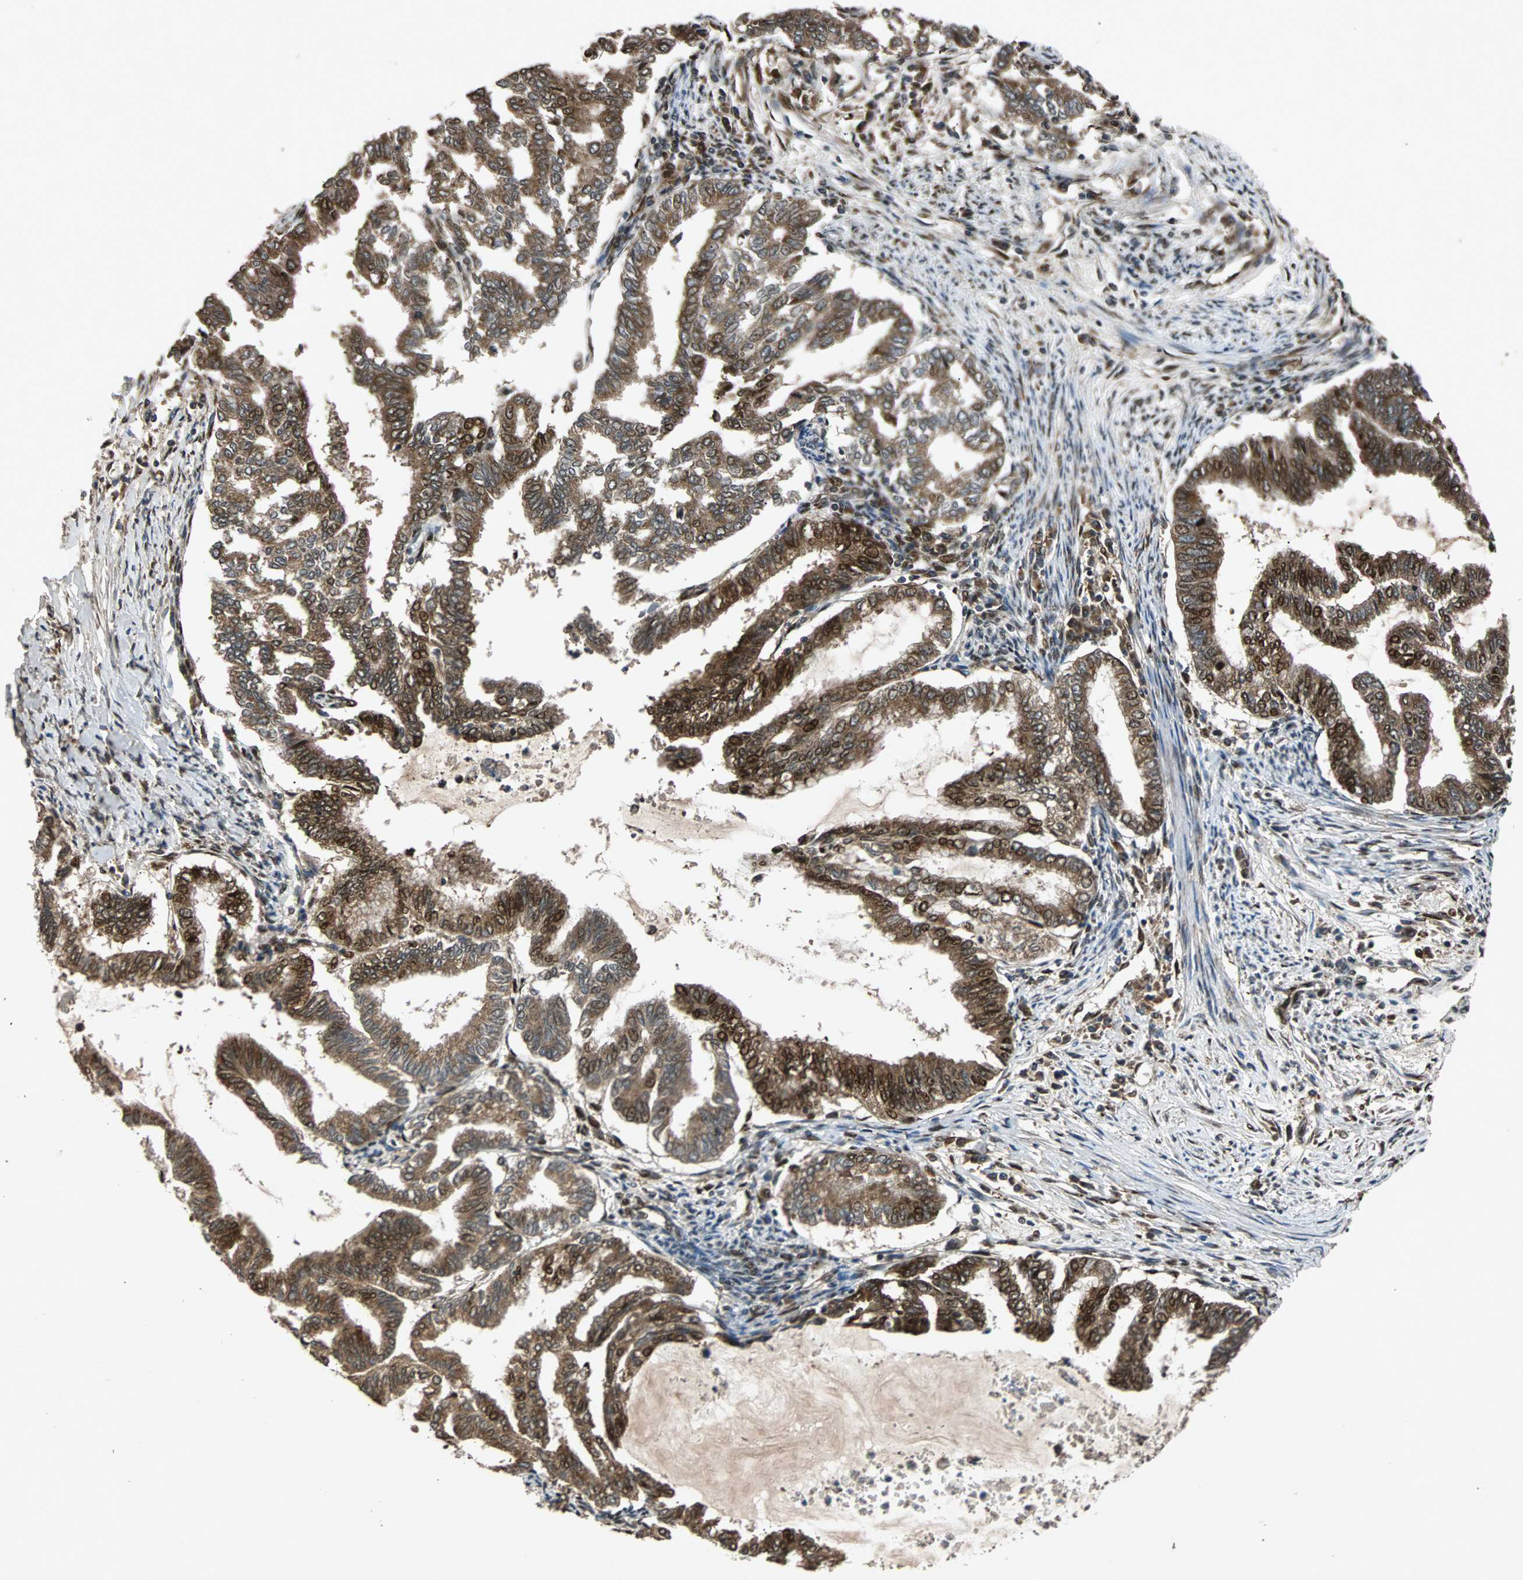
{"staining": {"intensity": "strong", "quantity": ">75%", "location": "cytoplasmic/membranous,nuclear"}, "tissue": "endometrial cancer", "cell_type": "Tumor cells", "image_type": "cancer", "snomed": [{"axis": "morphology", "description": "Adenocarcinoma, NOS"}, {"axis": "topography", "description": "Endometrium"}], "caption": "Endometrial cancer (adenocarcinoma) was stained to show a protein in brown. There is high levels of strong cytoplasmic/membranous and nuclear positivity in approximately >75% of tumor cells. The protein of interest is shown in brown color, while the nuclei are stained blue.", "gene": "USP31", "patient": {"sex": "female", "age": 79}}